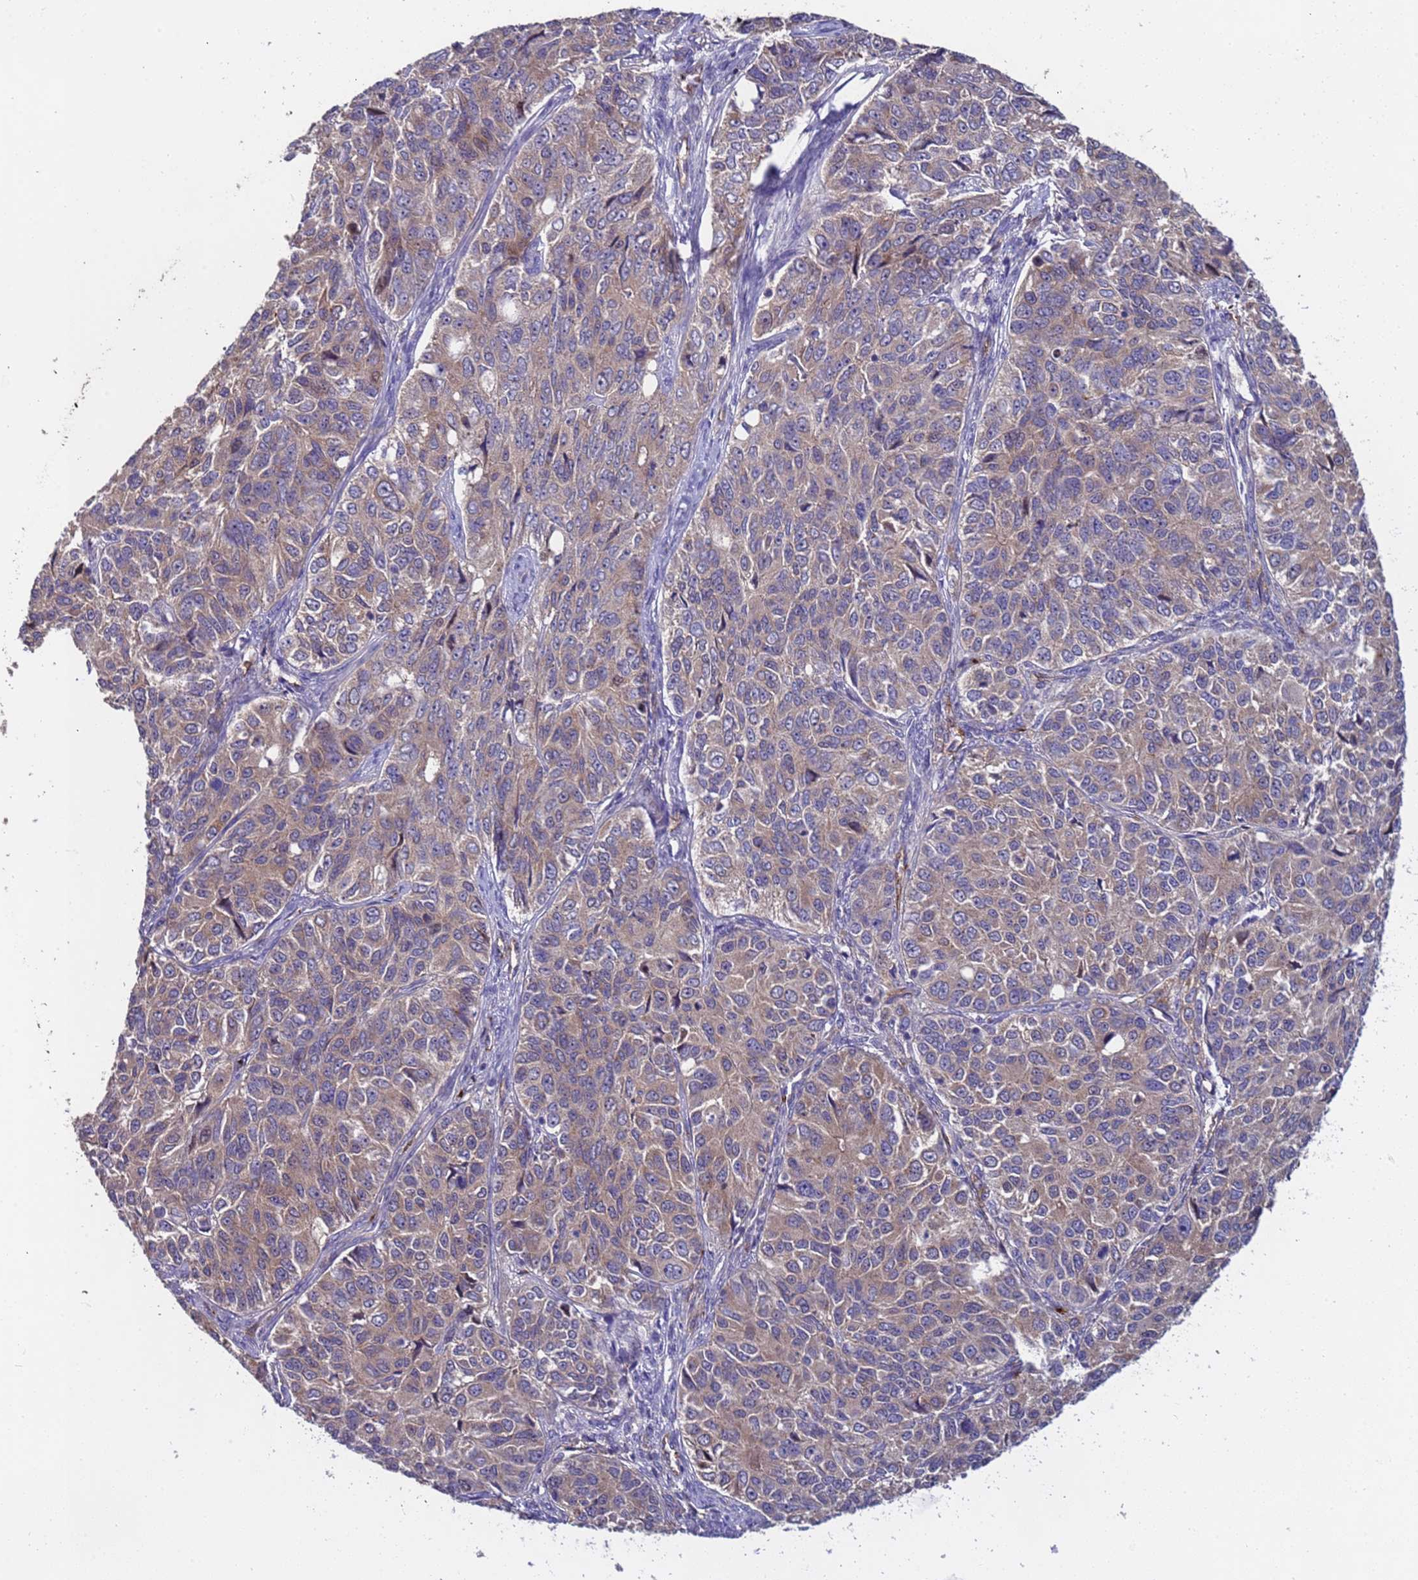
{"staining": {"intensity": "weak", "quantity": ">75%", "location": "cytoplasmic/membranous"}, "tissue": "ovarian cancer", "cell_type": "Tumor cells", "image_type": "cancer", "snomed": [{"axis": "morphology", "description": "Carcinoma, endometroid"}, {"axis": "topography", "description": "Ovary"}], "caption": "High-magnification brightfield microscopy of ovarian endometroid carcinoma stained with DAB (3,3'-diaminobenzidine) (brown) and counterstained with hematoxylin (blue). tumor cells exhibit weak cytoplasmic/membranous positivity is identified in approximately>75% of cells.", "gene": "ZNF248", "patient": {"sex": "female", "age": 51}}